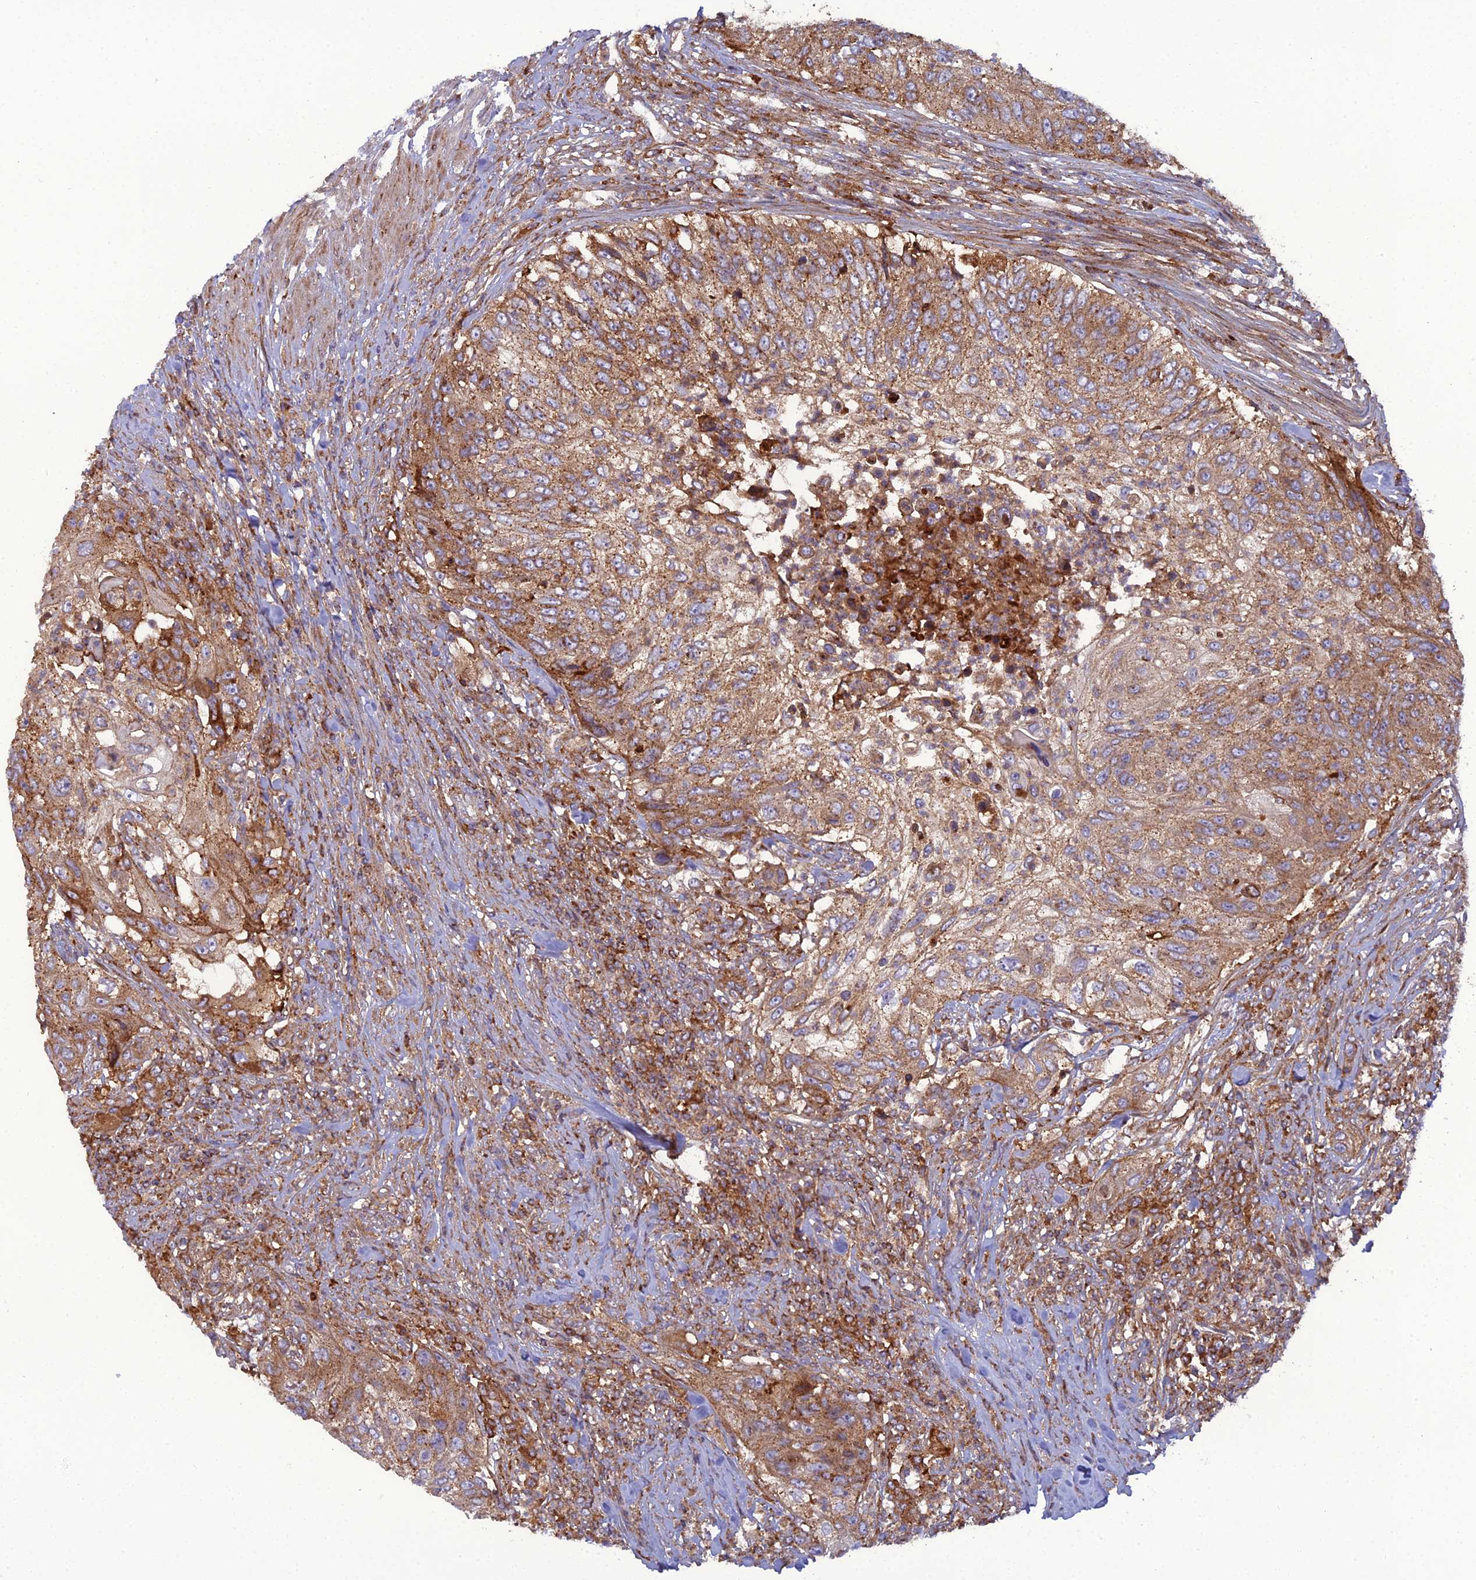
{"staining": {"intensity": "moderate", "quantity": ">75%", "location": "cytoplasmic/membranous"}, "tissue": "urothelial cancer", "cell_type": "Tumor cells", "image_type": "cancer", "snomed": [{"axis": "morphology", "description": "Urothelial carcinoma, High grade"}, {"axis": "topography", "description": "Urinary bladder"}], "caption": "DAB immunohistochemical staining of high-grade urothelial carcinoma shows moderate cytoplasmic/membranous protein staining in approximately >75% of tumor cells.", "gene": "LNPEP", "patient": {"sex": "female", "age": 60}}